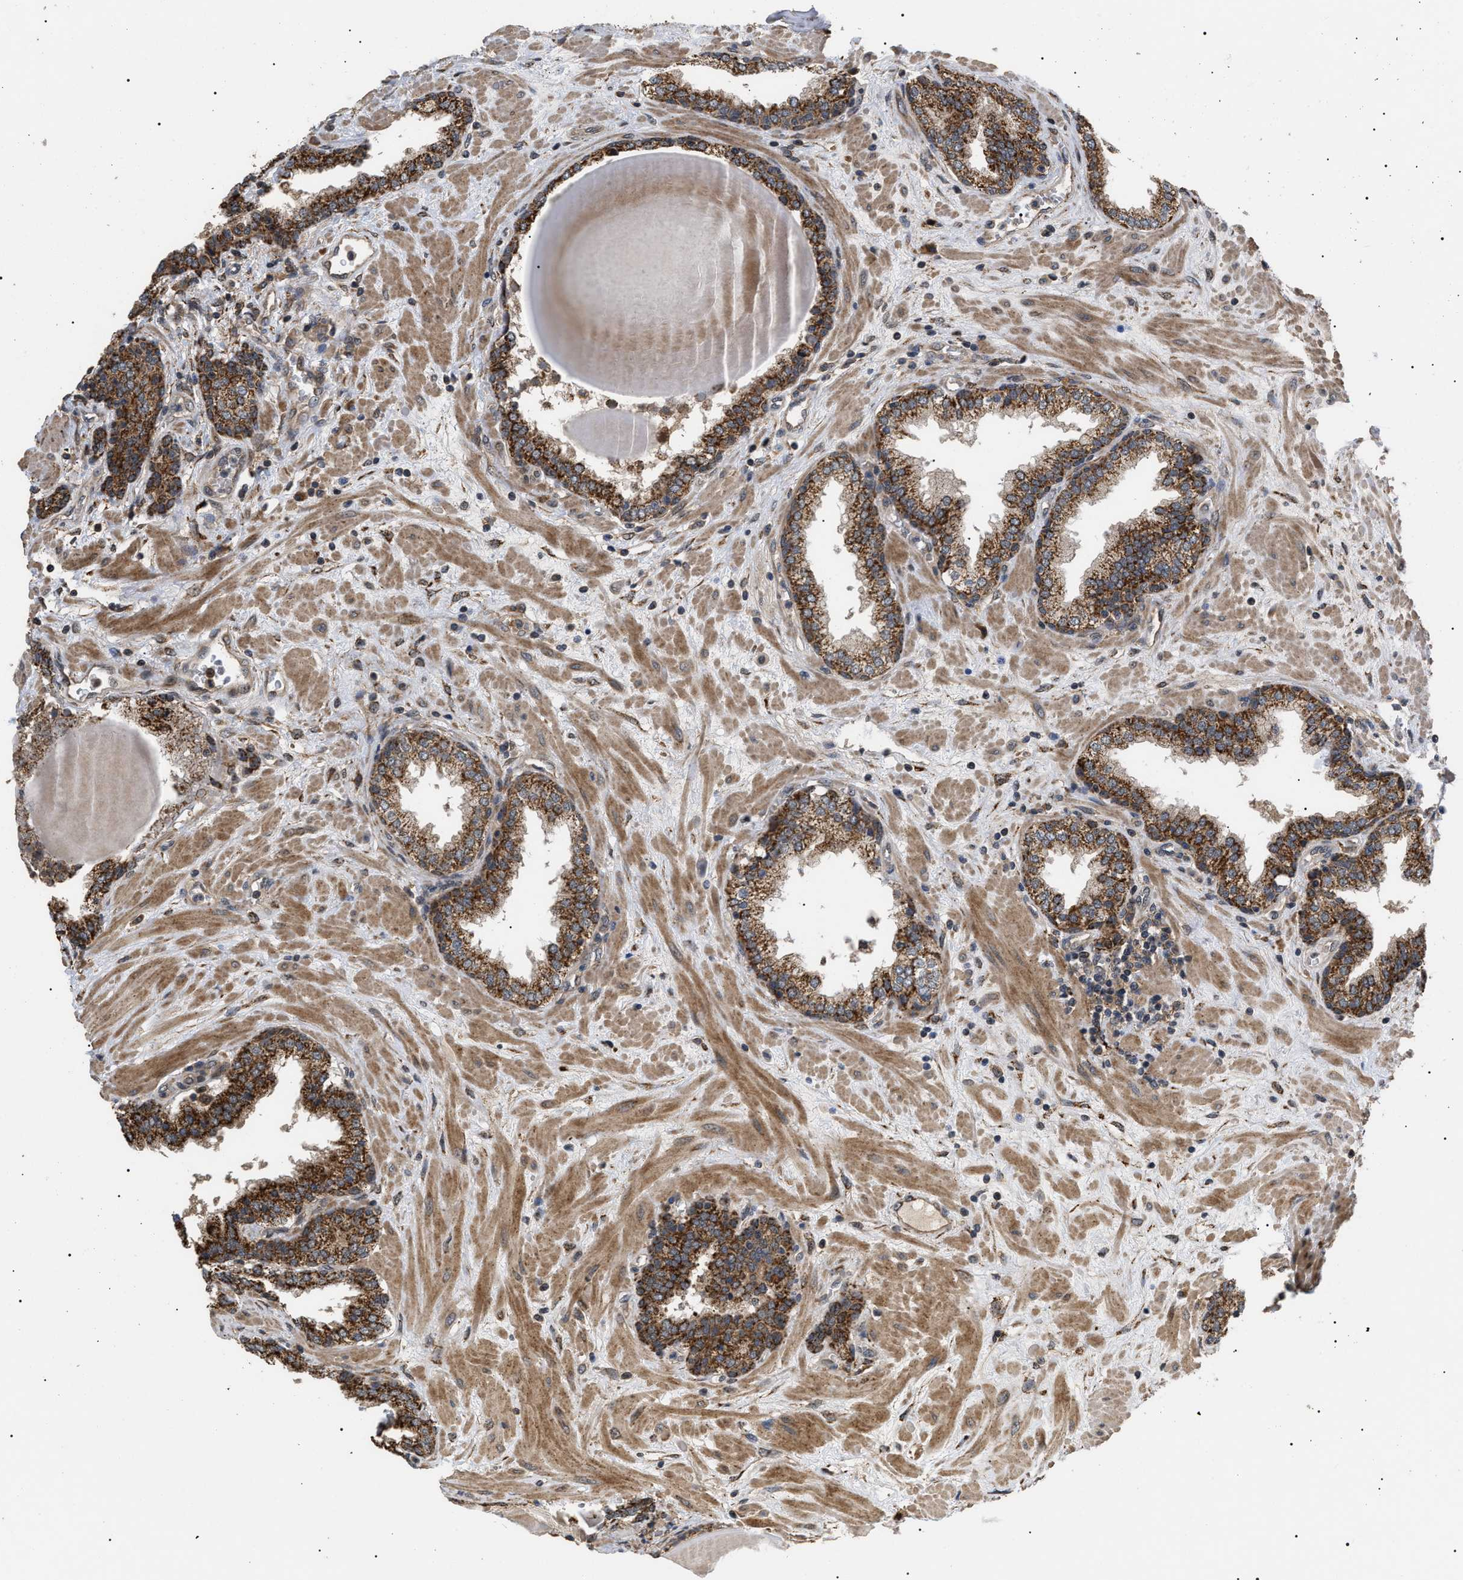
{"staining": {"intensity": "strong", "quantity": ">75%", "location": "cytoplasmic/membranous"}, "tissue": "prostate", "cell_type": "Glandular cells", "image_type": "normal", "snomed": [{"axis": "morphology", "description": "Normal tissue, NOS"}, {"axis": "topography", "description": "Prostate"}], "caption": "Immunohistochemical staining of unremarkable prostate shows >75% levels of strong cytoplasmic/membranous protein staining in about >75% of glandular cells. (brown staining indicates protein expression, while blue staining denotes nuclei).", "gene": "ASTL", "patient": {"sex": "male", "age": 51}}